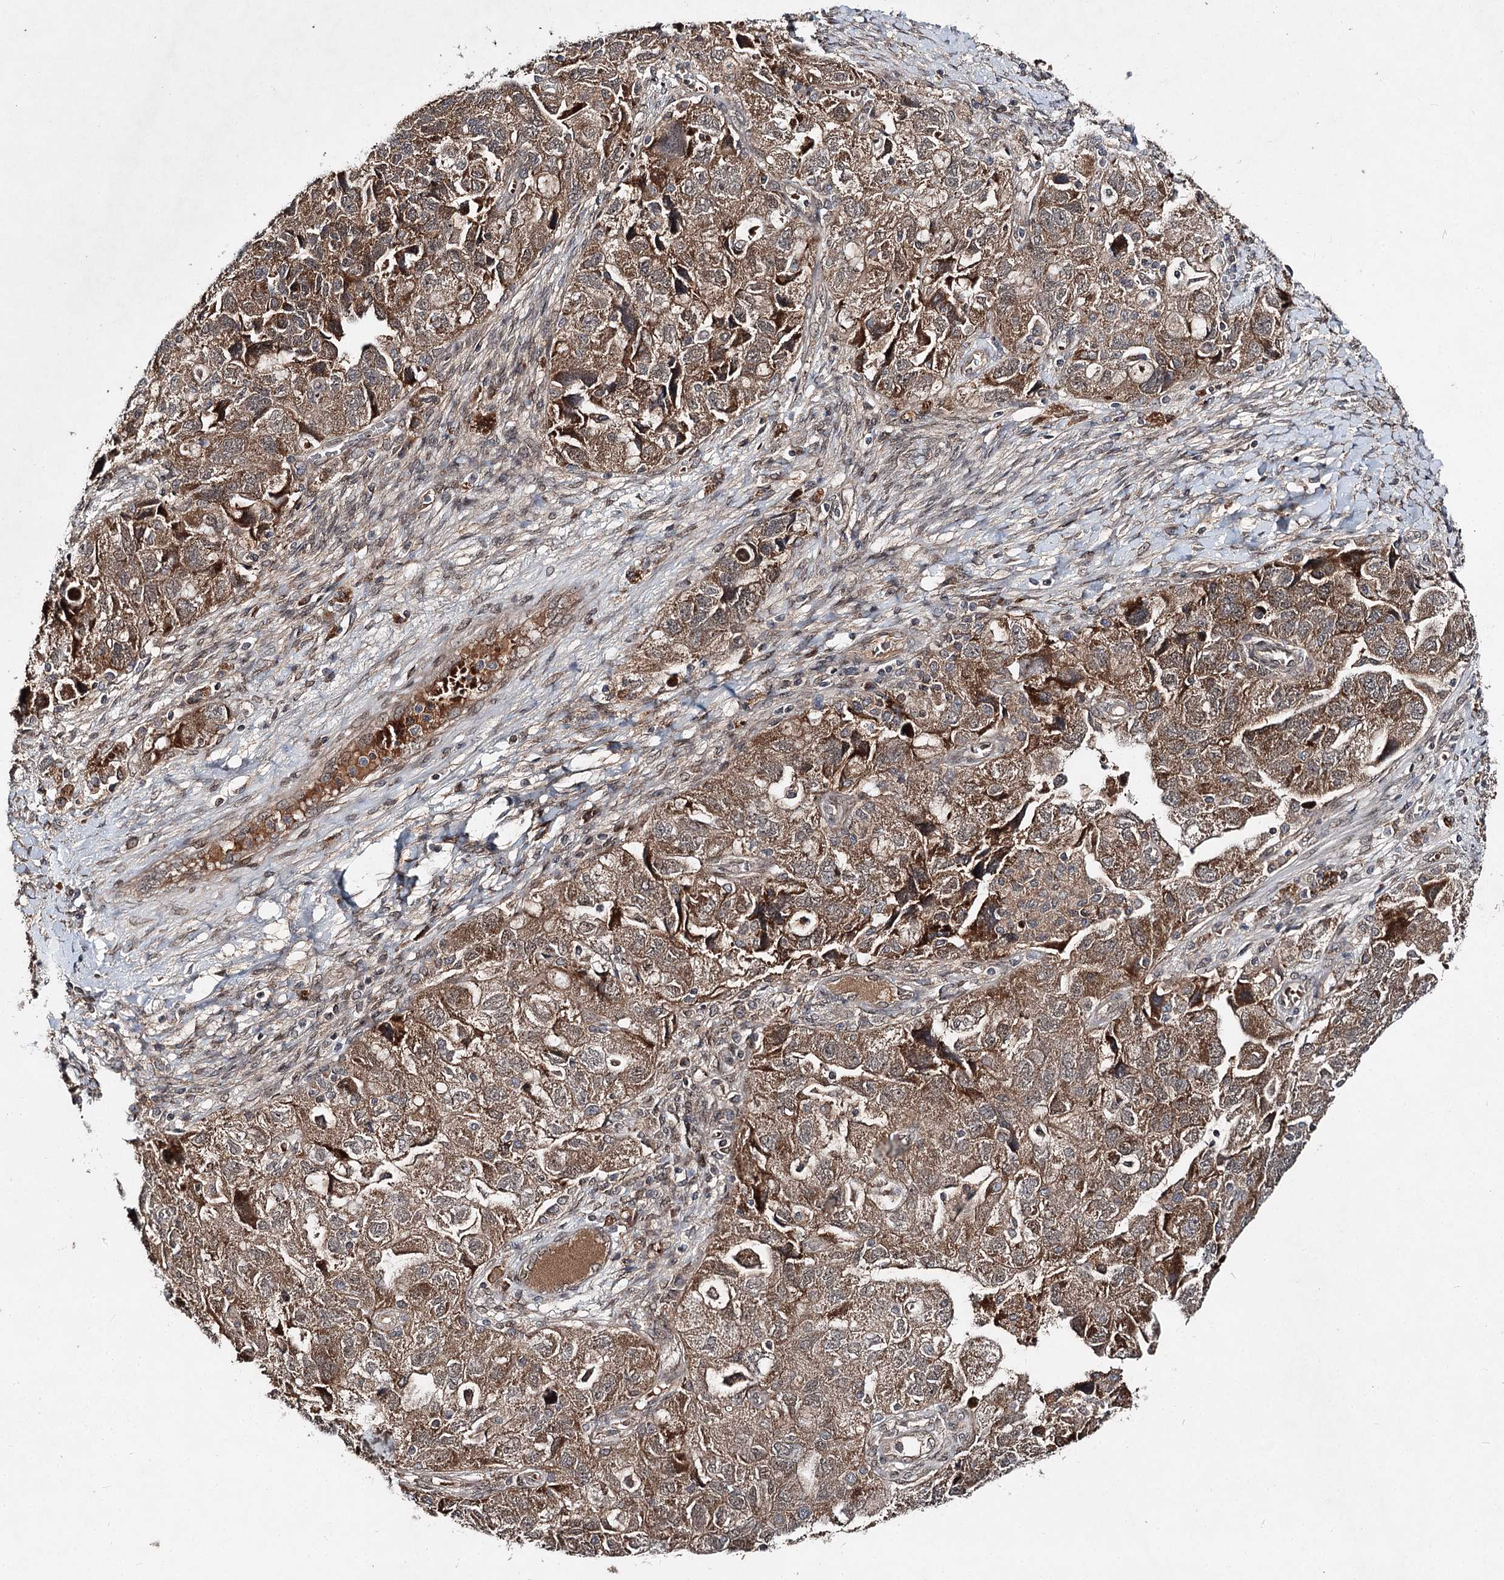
{"staining": {"intensity": "moderate", "quantity": ">75%", "location": "cytoplasmic/membranous"}, "tissue": "ovarian cancer", "cell_type": "Tumor cells", "image_type": "cancer", "snomed": [{"axis": "morphology", "description": "Carcinoma, NOS"}, {"axis": "morphology", "description": "Cystadenocarcinoma, serous, NOS"}, {"axis": "topography", "description": "Ovary"}], "caption": "Immunohistochemical staining of ovarian carcinoma reveals medium levels of moderate cytoplasmic/membranous staining in about >75% of tumor cells. Immunohistochemistry (ihc) stains the protein of interest in brown and the nuclei are stained blue.", "gene": "MSANTD2", "patient": {"sex": "female", "age": 69}}